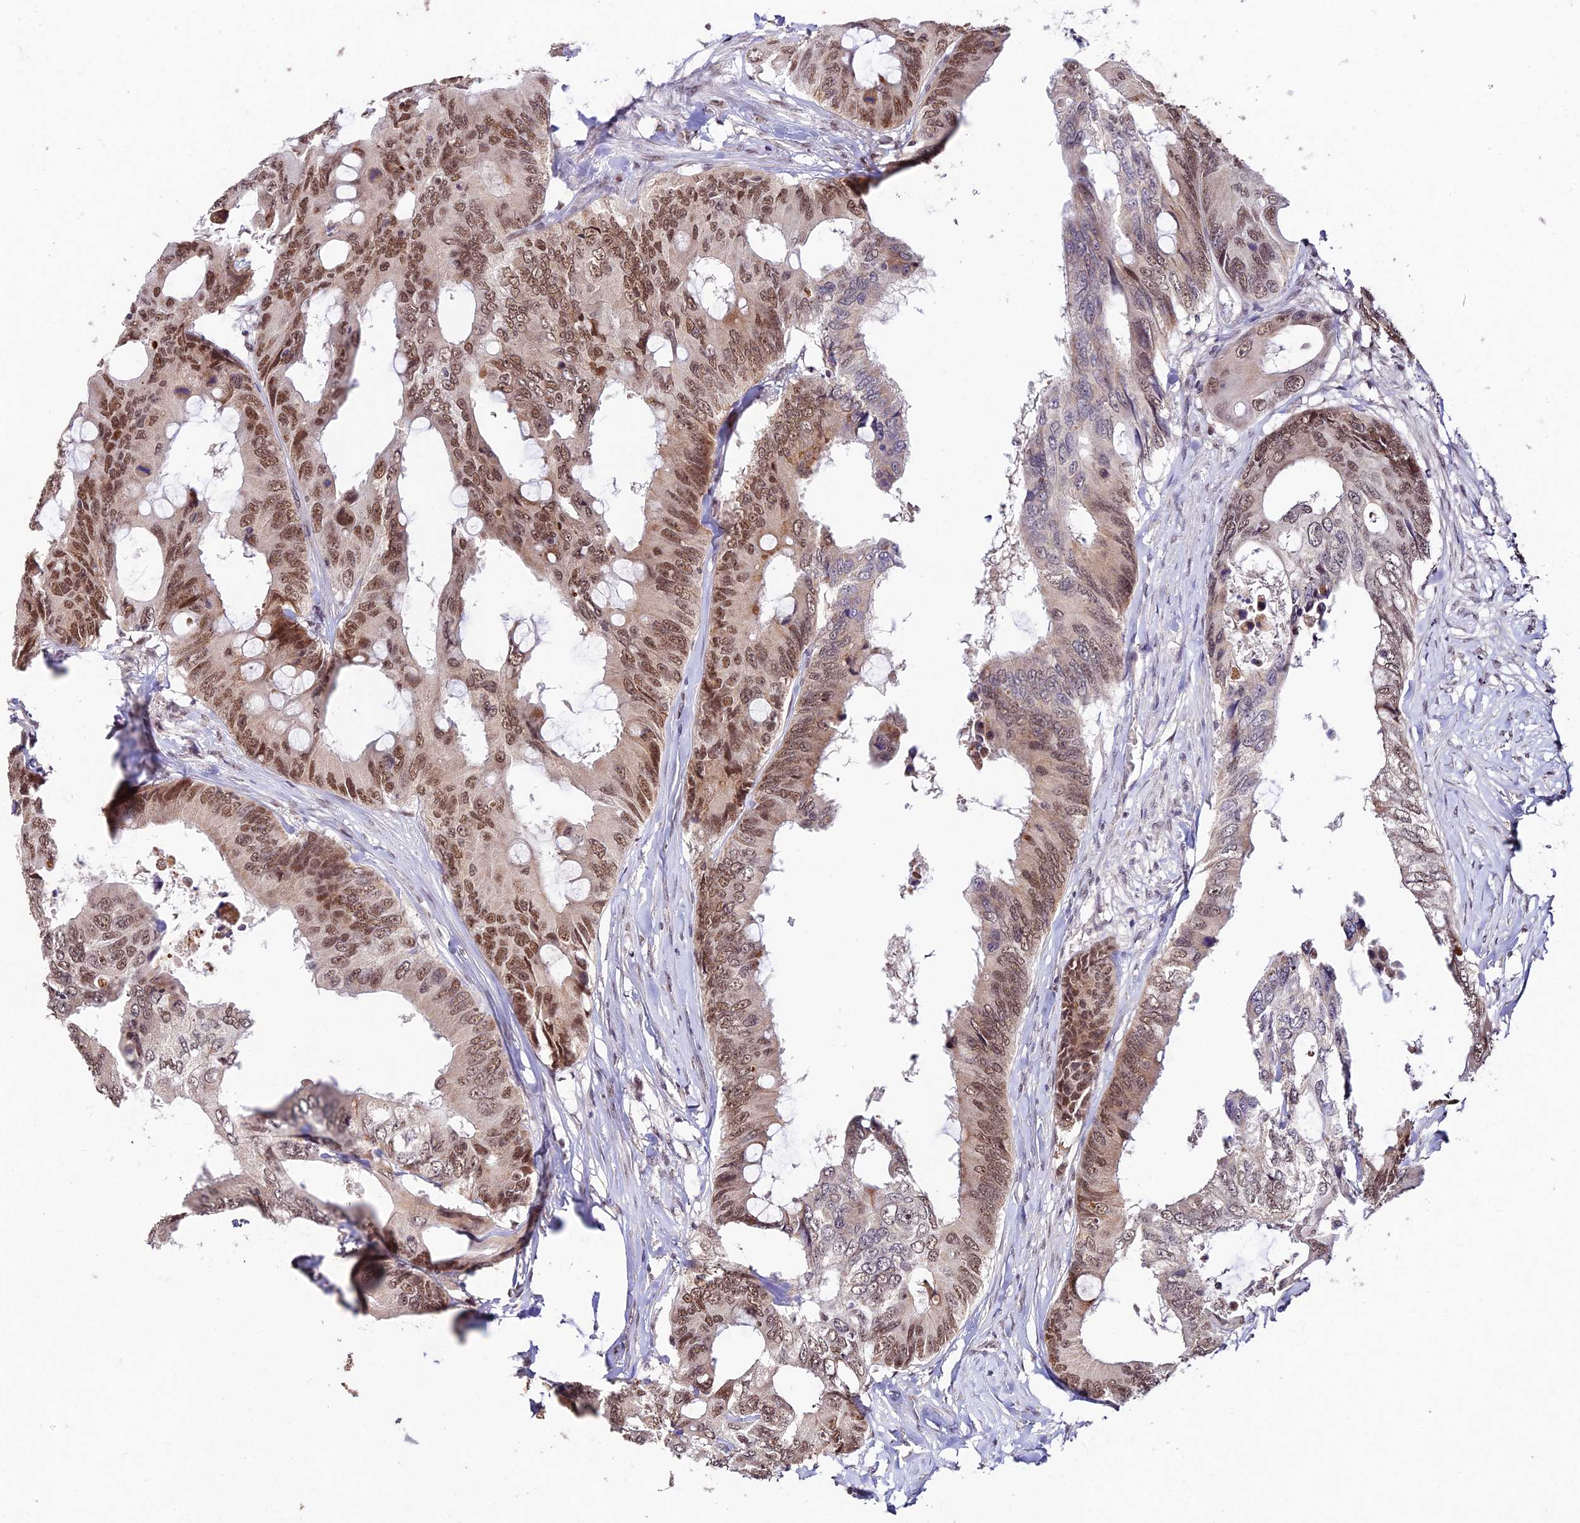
{"staining": {"intensity": "moderate", "quantity": ">75%", "location": "nuclear"}, "tissue": "colorectal cancer", "cell_type": "Tumor cells", "image_type": "cancer", "snomed": [{"axis": "morphology", "description": "Adenocarcinoma, NOS"}, {"axis": "topography", "description": "Colon"}], "caption": "Adenocarcinoma (colorectal) stained with a brown dye shows moderate nuclear positive expression in approximately >75% of tumor cells.", "gene": "RAVER1", "patient": {"sex": "male", "age": 71}}